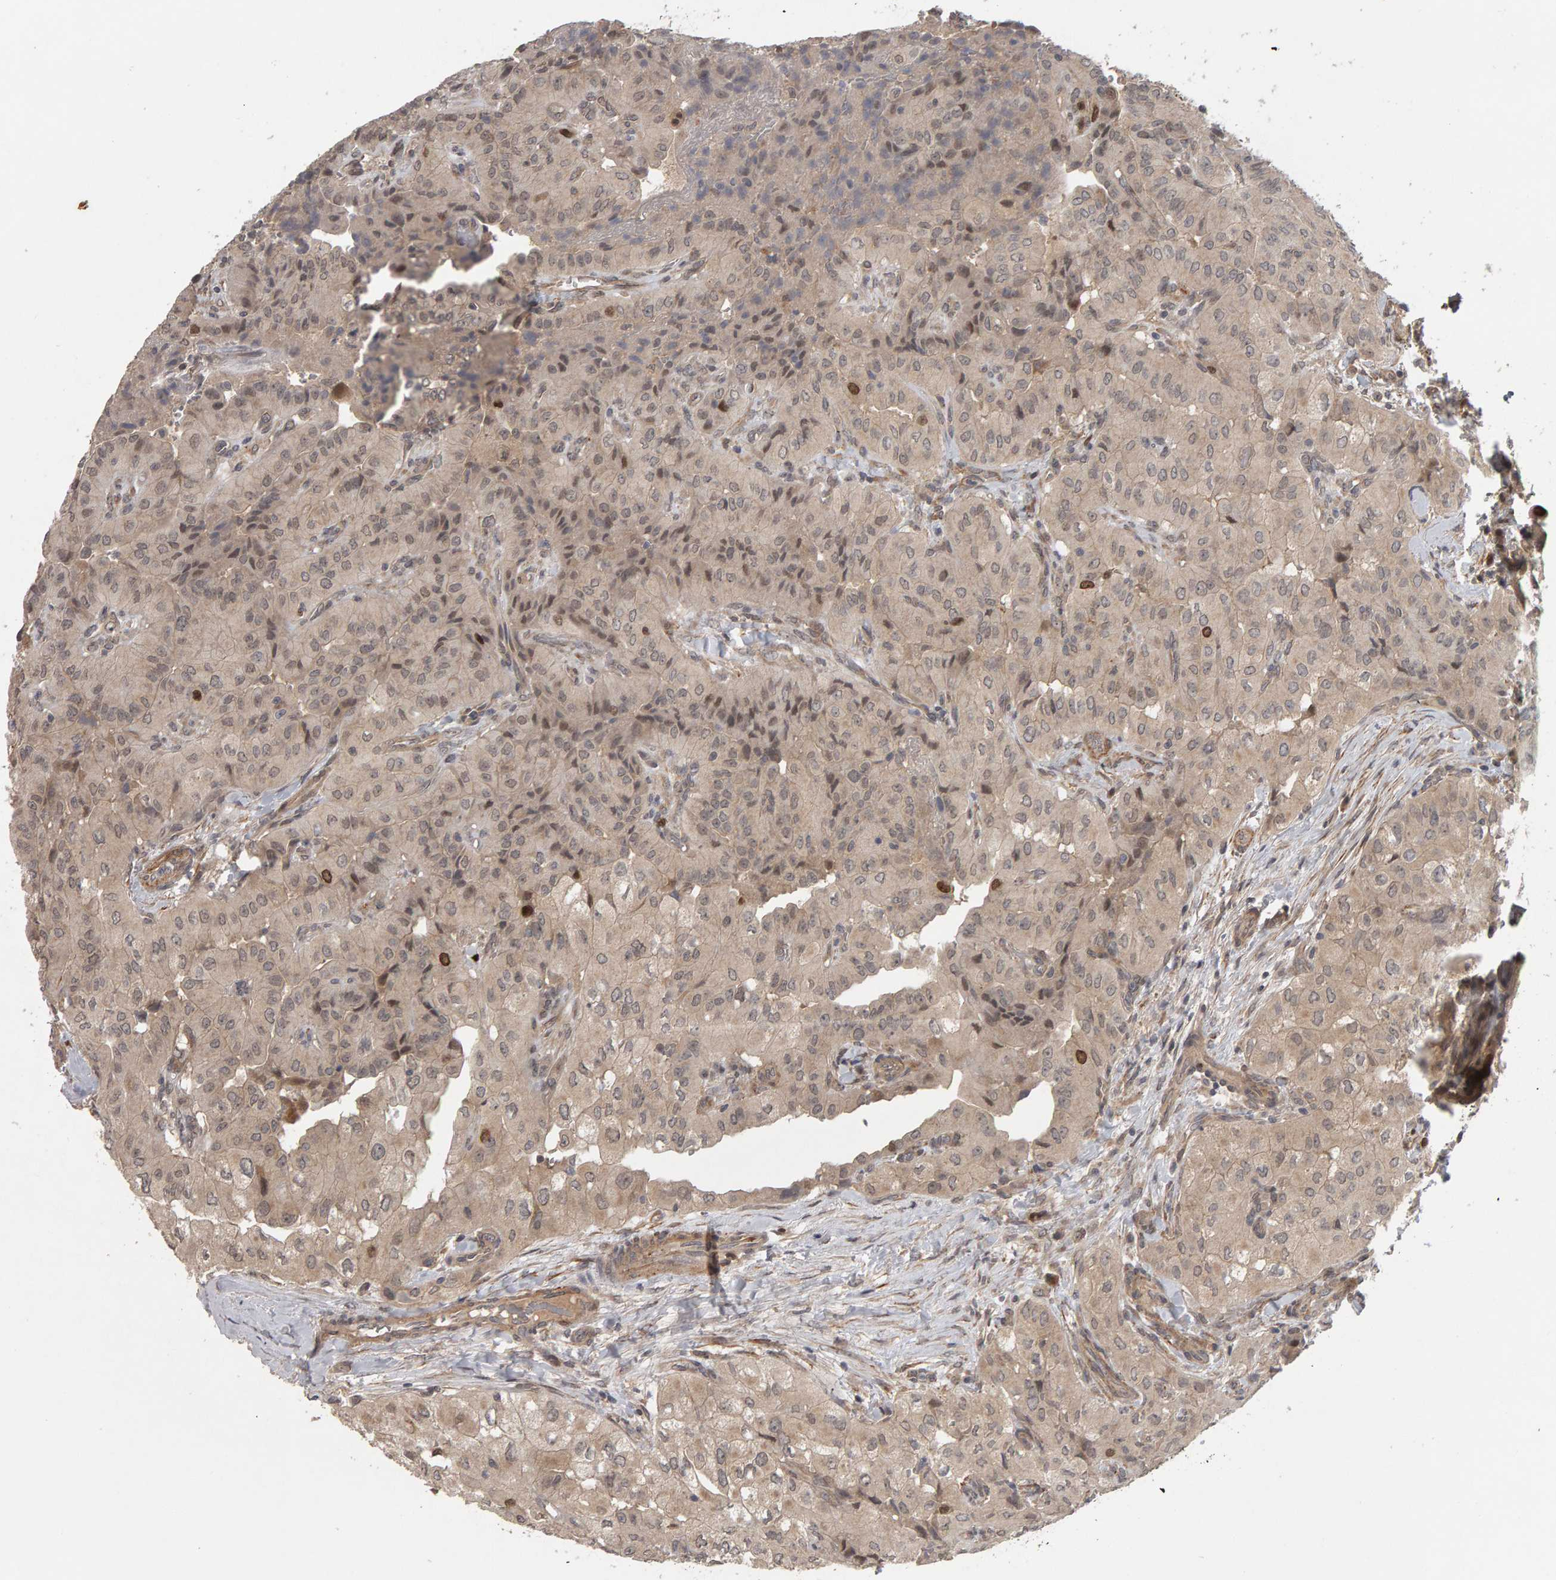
{"staining": {"intensity": "strong", "quantity": "<25%", "location": "nuclear"}, "tissue": "thyroid cancer", "cell_type": "Tumor cells", "image_type": "cancer", "snomed": [{"axis": "morphology", "description": "Papillary adenocarcinoma, NOS"}, {"axis": "topography", "description": "Thyroid gland"}], "caption": "Protein positivity by IHC displays strong nuclear expression in approximately <25% of tumor cells in thyroid cancer.", "gene": "CDCA5", "patient": {"sex": "female", "age": 59}}